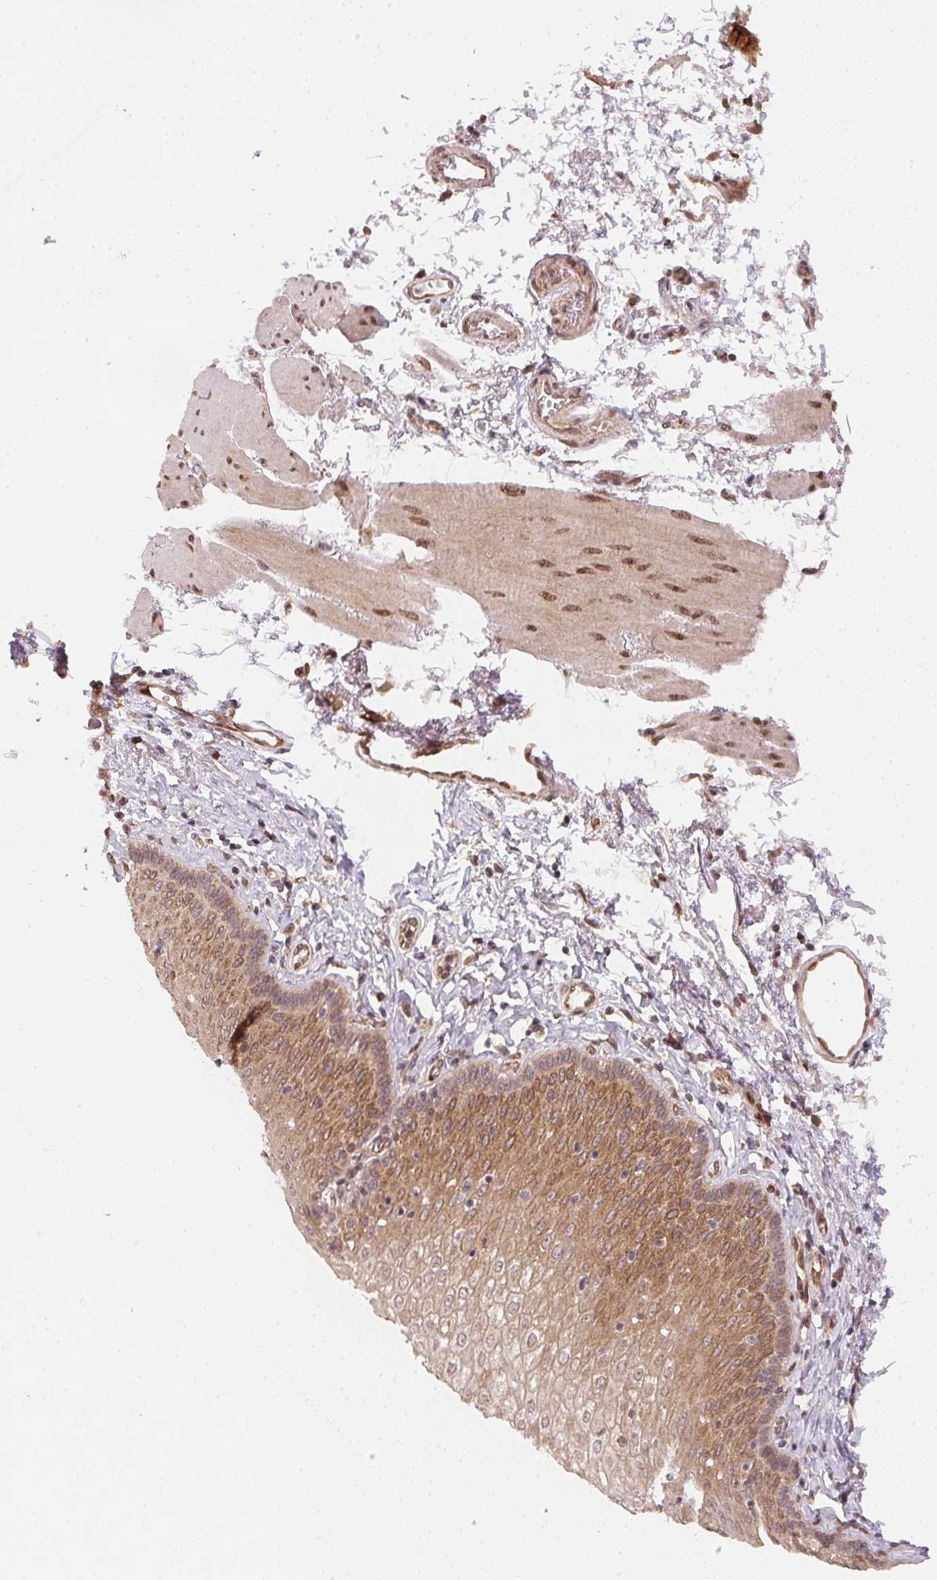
{"staining": {"intensity": "moderate", "quantity": ">75%", "location": "cytoplasmic/membranous"}, "tissue": "esophagus", "cell_type": "Squamous epithelial cells", "image_type": "normal", "snomed": [{"axis": "morphology", "description": "Normal tissue, NOS"}, {"axis": "topography", "description": "Esophagus"}], "caption": "This is an image of immunohistochemistry (IHC) staining of normal esophagus, which shows moderate expression in the cytoplasmic/membranous of squamous epithelial cells.", "gene": "EI24", "patient": {"sex": "female", "age": 81}}